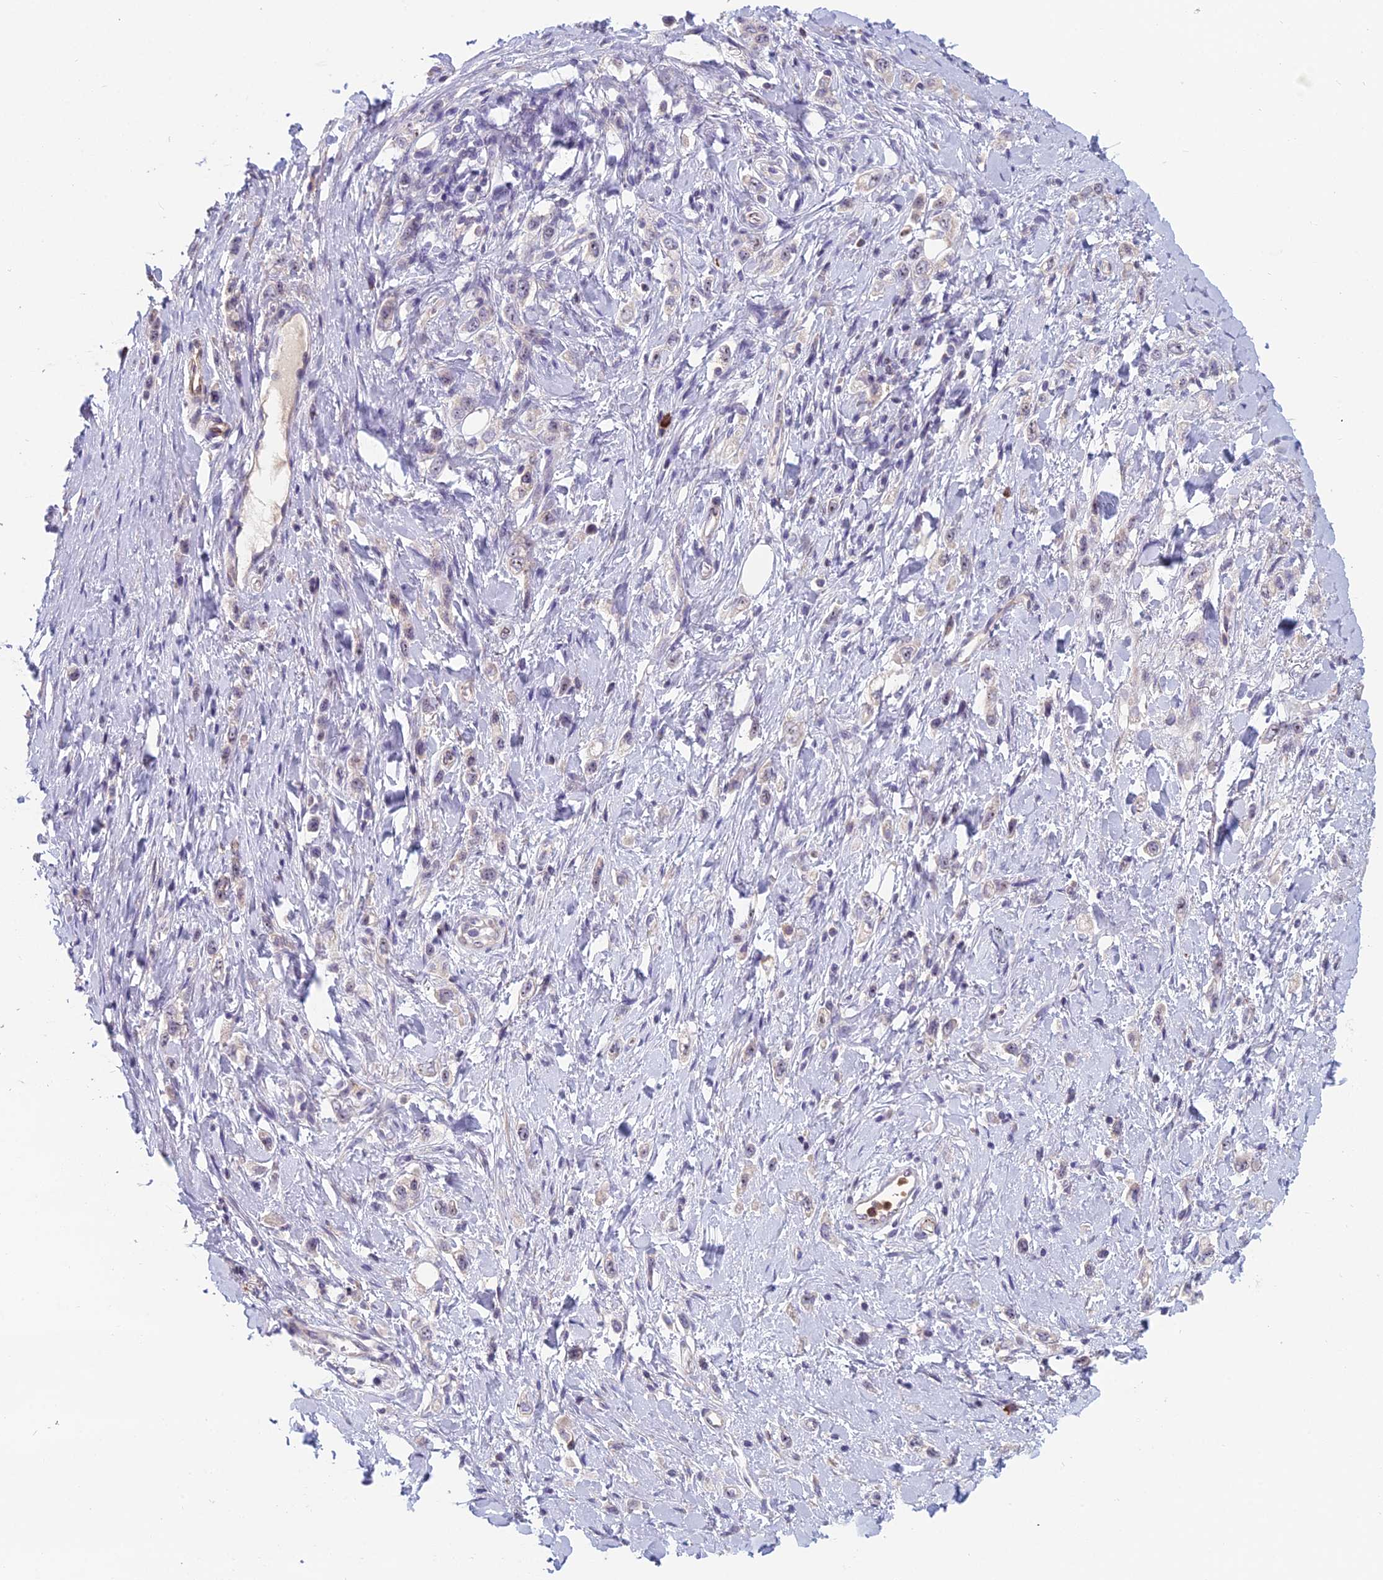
{"staining": {"intensity": "negative", "quantity": "none", "location": "none"}, "tissue": "stomach cancer", "cell_type": "Tumor cells", "image_type": "cancer", "snomed": [{"axis": "morphology", "description": "Adenocarcinoma, NOS"}, {"axis": "topography", "description": "Stomach"}], "caption": "Immunohistochemical staining of human stomach adenocarcinoma reveals no significant staining in tumor cells.", "gene": "NOC2L", "patient": {"sex": "female", "age": 65}}